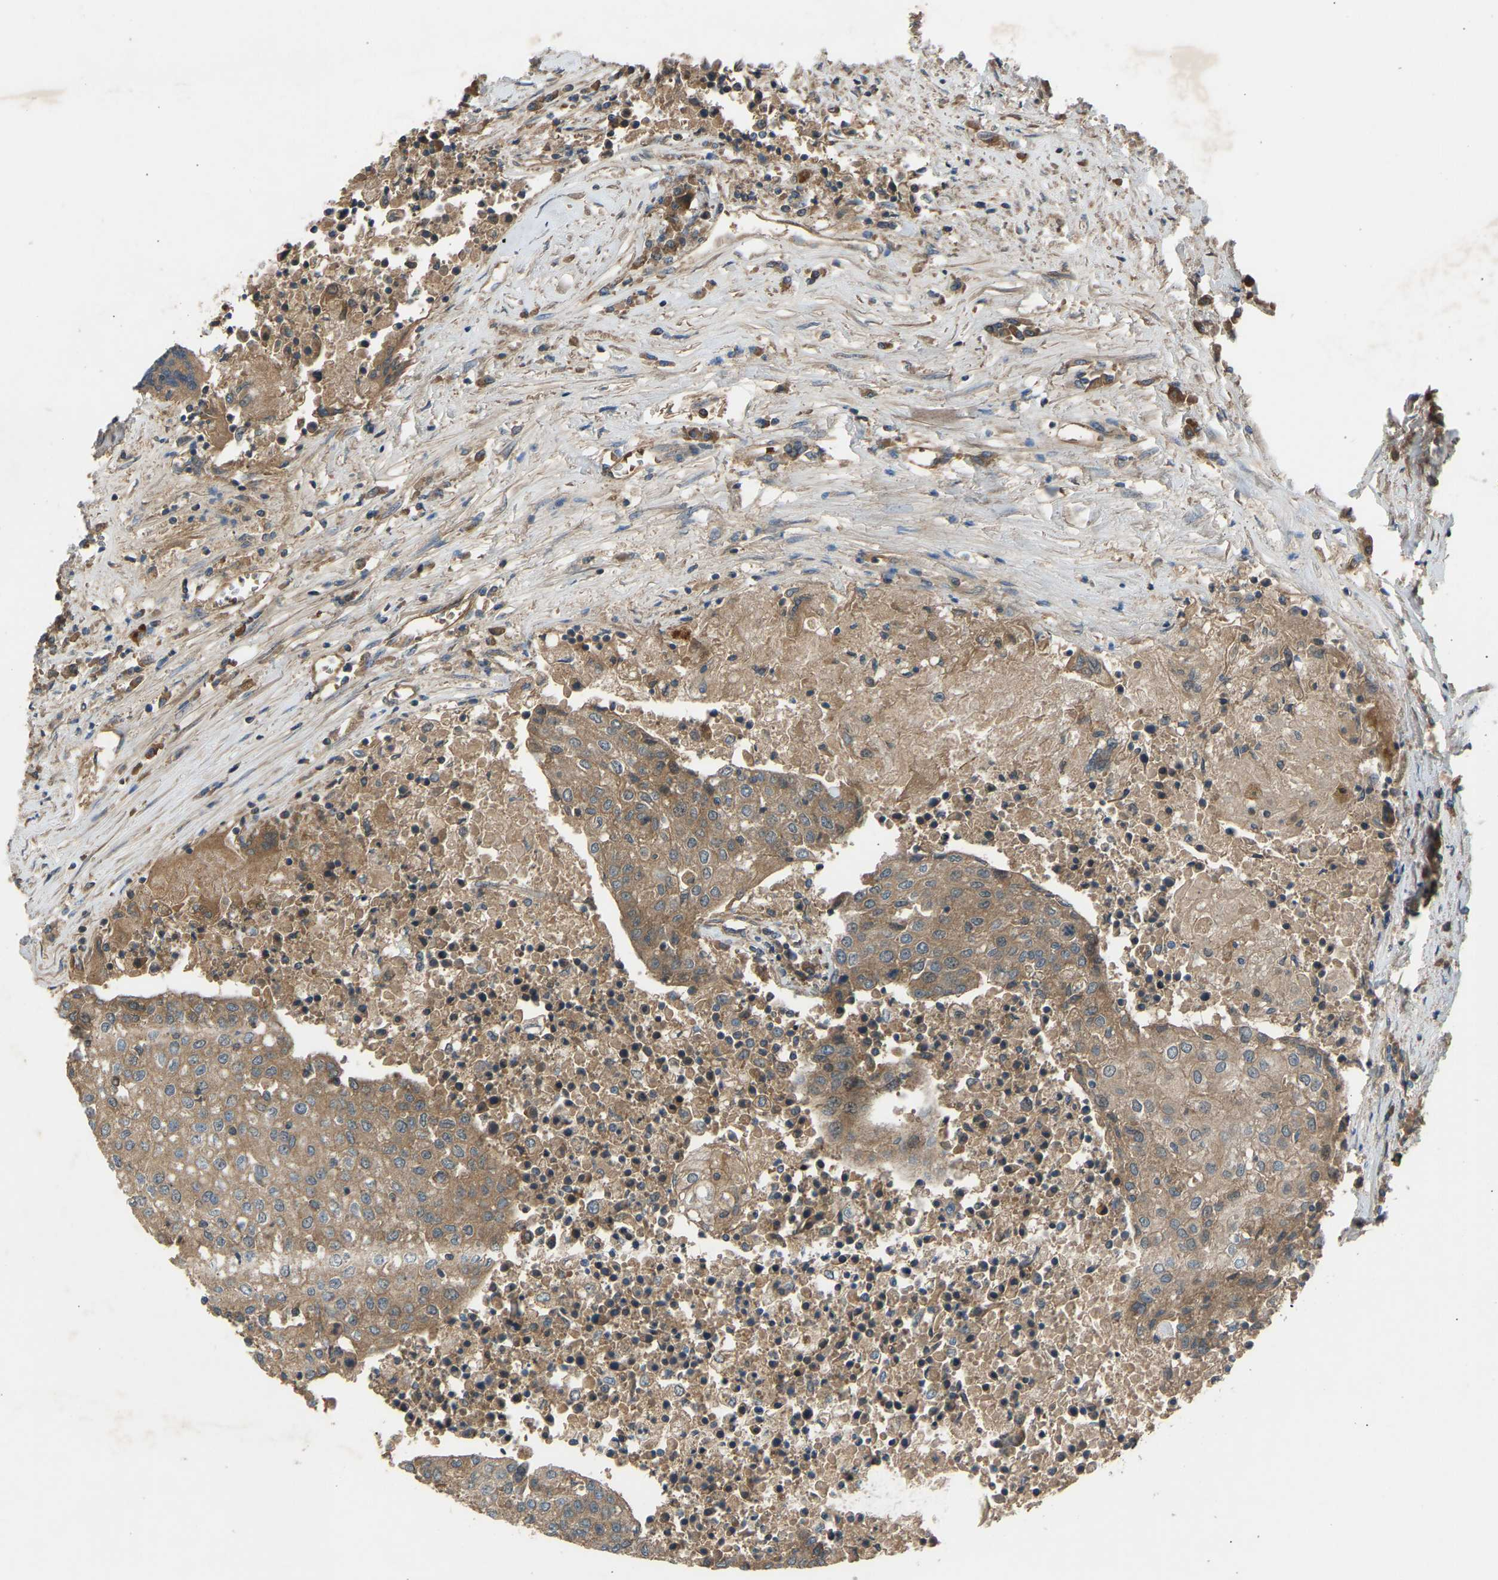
{"staining": {"intensity": "weak", "quantity": ">75%", "location": "cytoplasmic/membranous"}, "tissue": "urothelial cancer", "cell_type": "Tumor cells", "image_type": "cancer", "snomed": [{"axis": "morphology", "description": "Urothelial carcinoma, High grade"}, {"axis": "topography", "description": "Urinary bladder"}], "caption": "Immunohistochemistry of urothelial cancer displays low levels of weak cytoplasmic/membranous positivity in about >75% of tumor cells. (Stains: DAB (3,3'-diaminobenzidine) in brown, nuclei in blue, Microscopy: brightfield microscopy at high magnification).", "gene": "GAS2L1", "patient": {"sex": "female", "age": 85}}